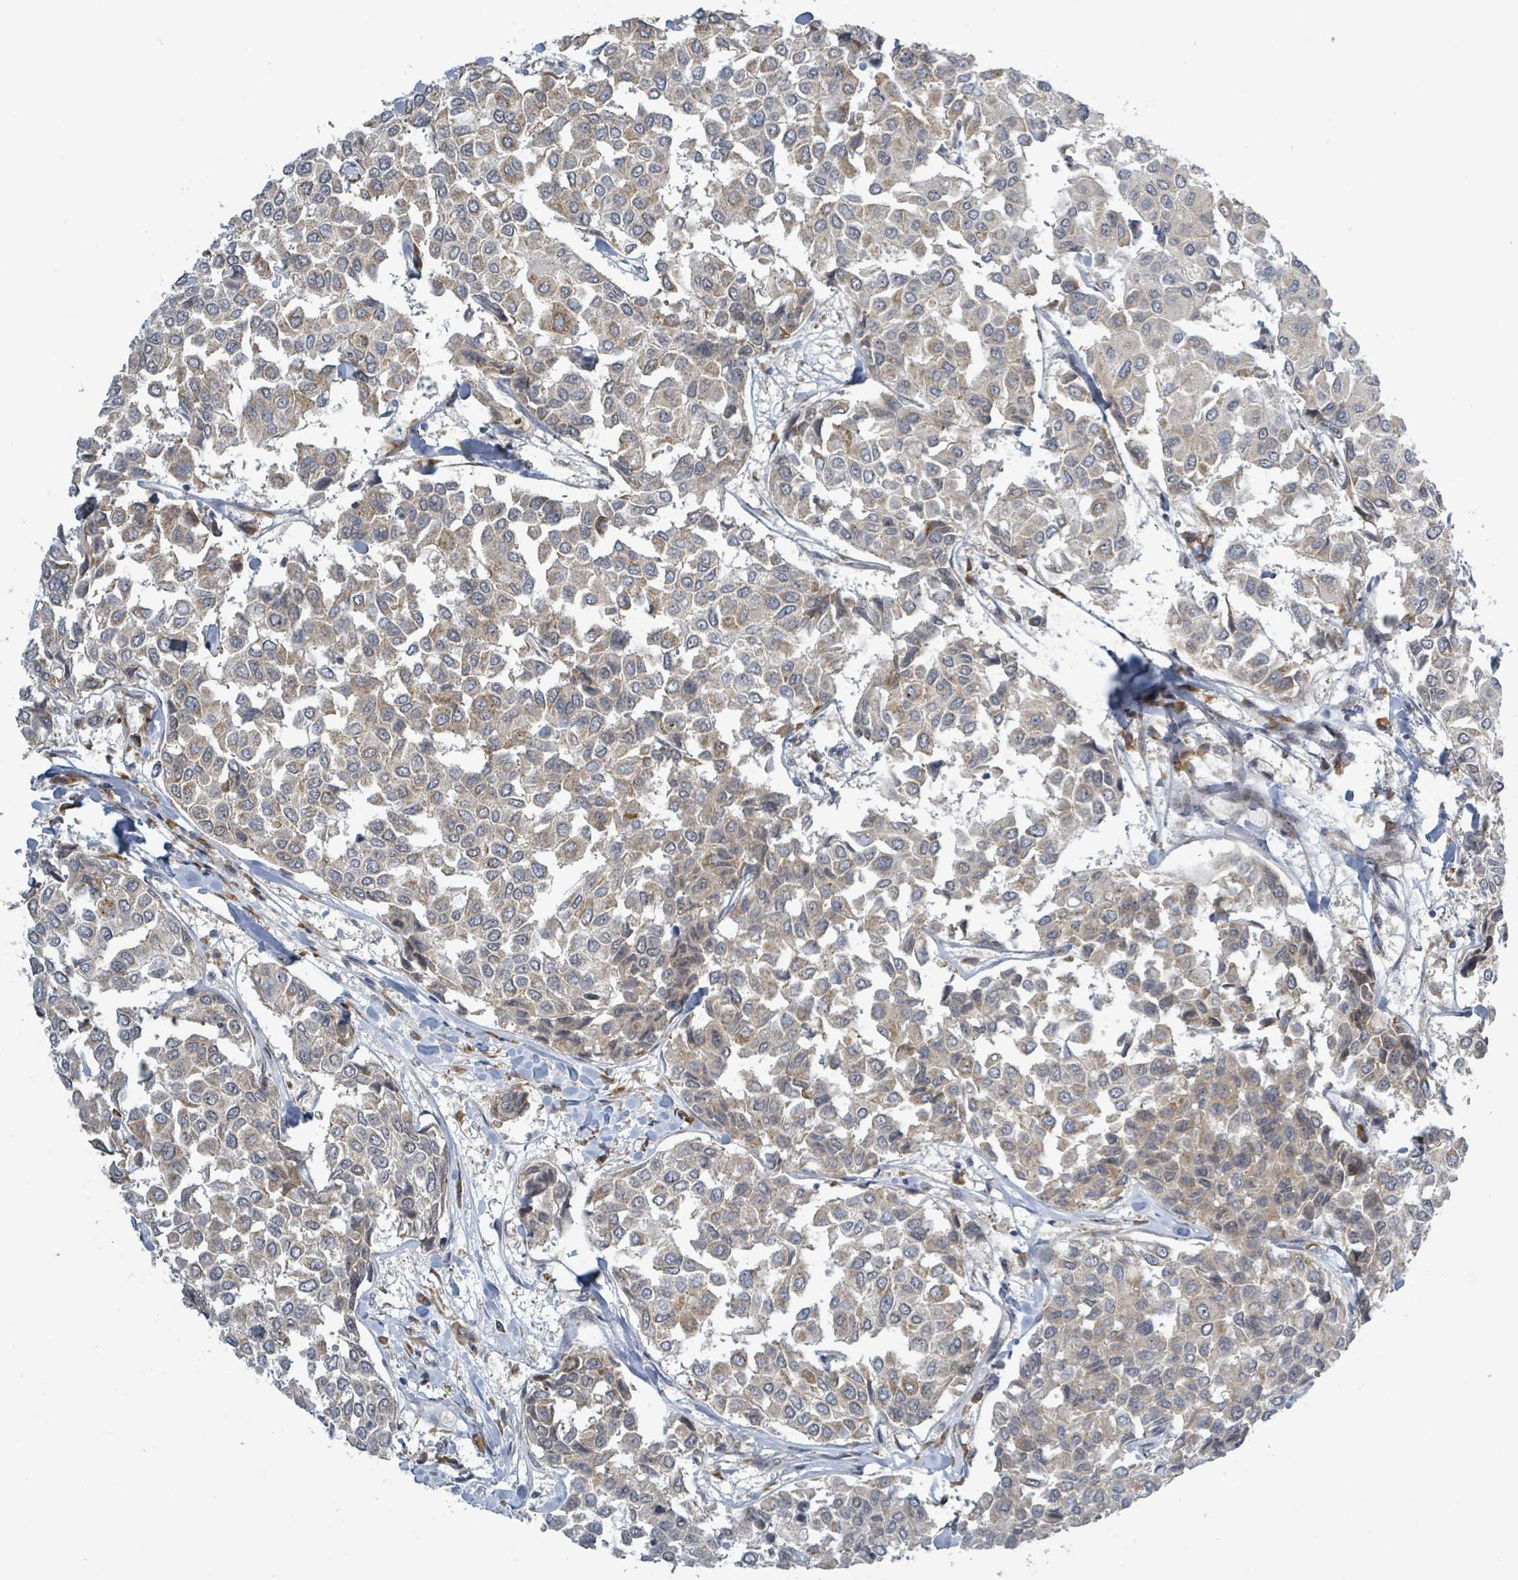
{"staining": {"intensity": "weak", "quantity": "25%-75%", "location": "cytoplasmic/membranous"}, "tissue": "breast cancer", "cell_type": "Tumor cells", "image_type": "cancer", "snomed": [{"axis": "morphology", "description": "Duct carcinoma"}, {"axis": "topography", "description": "Breast"}], "caption": "The immunohistochemical stain shows weak cytoplasmic/membranous positivity in tumor cells of breast cancer tissue.", "gene": "RPL32", "patient": {"sex": "female", "age": 55}}